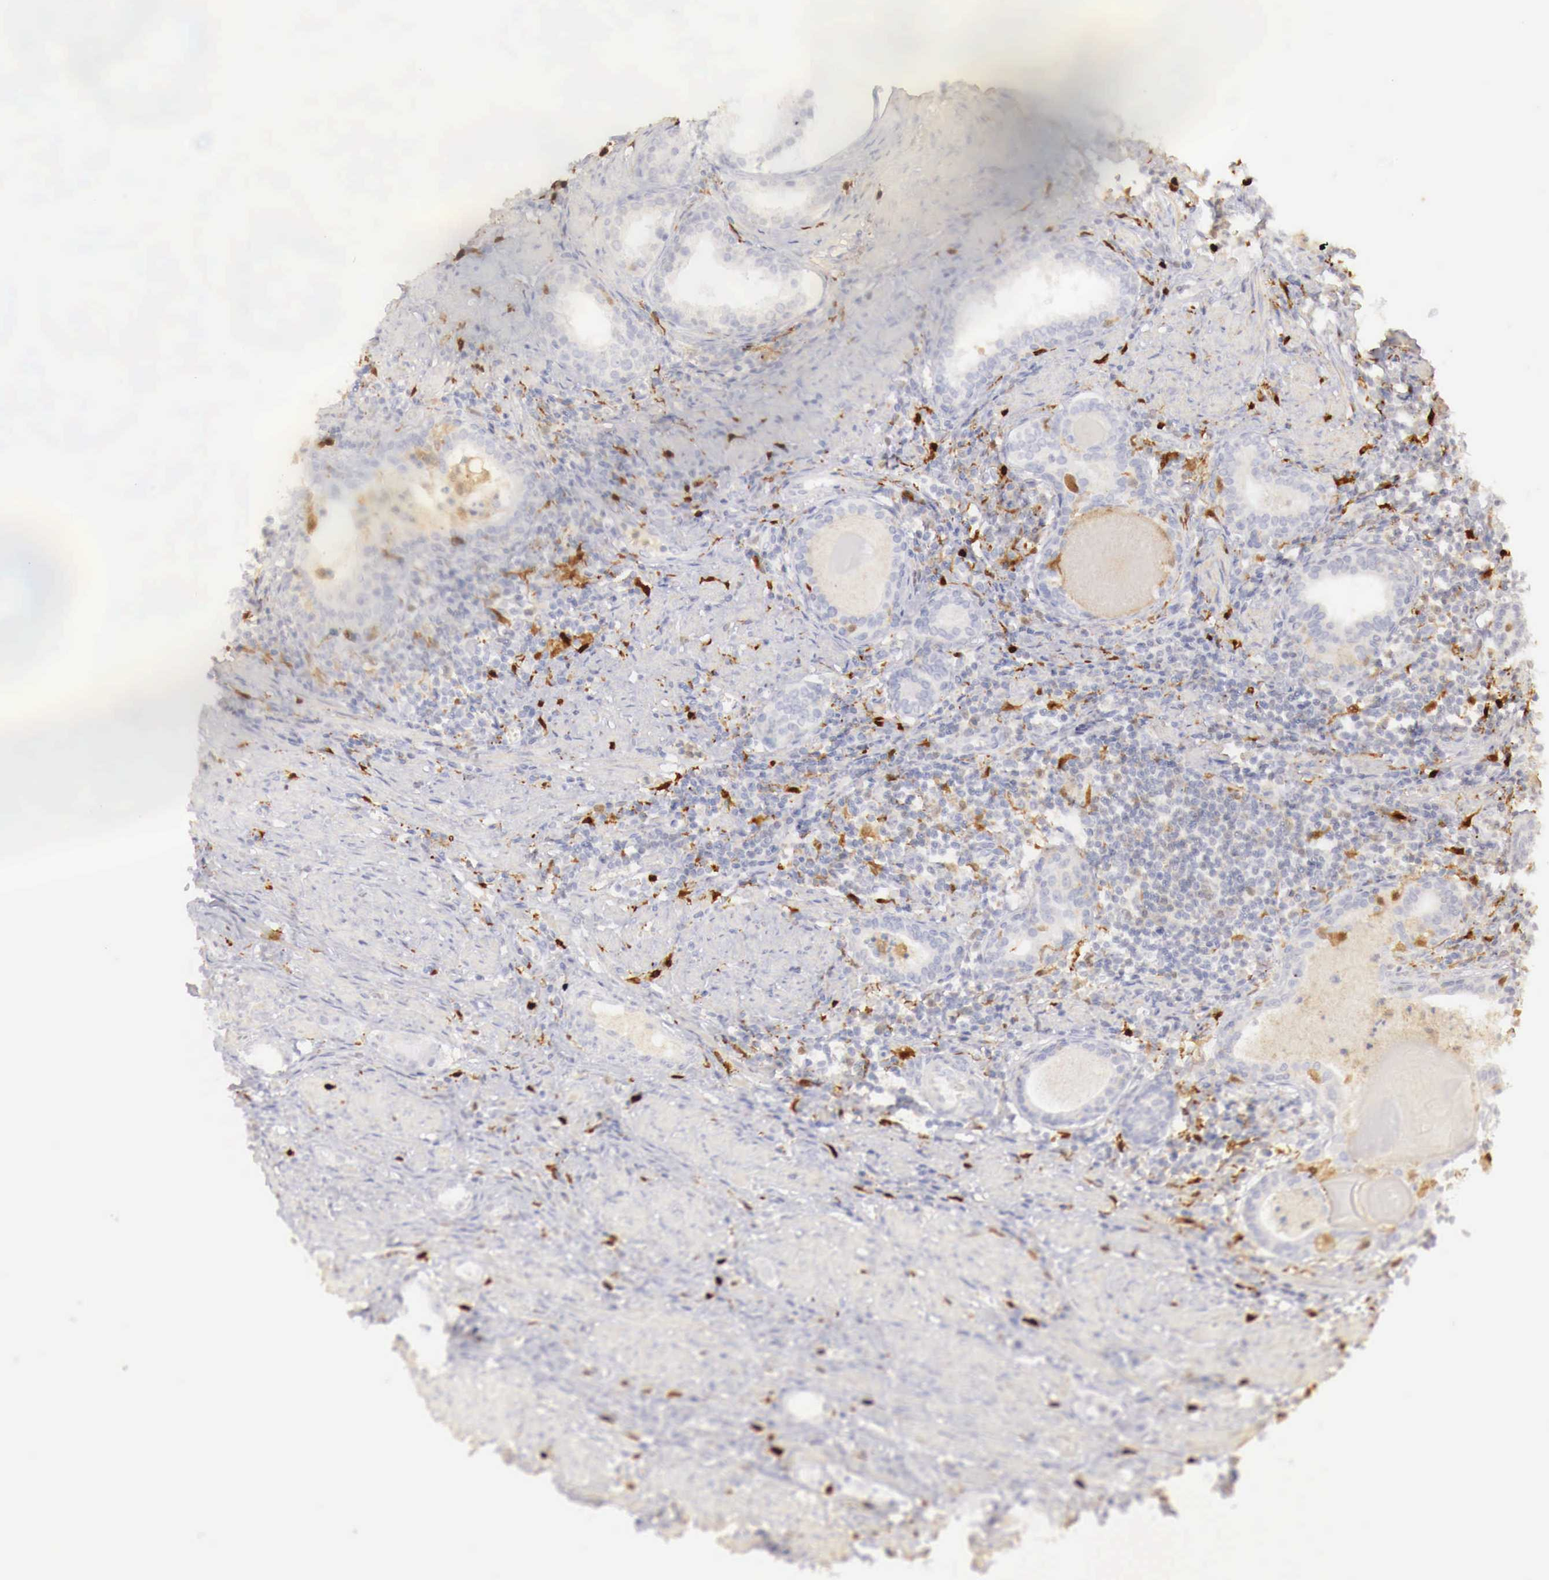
{"staining": {"intensity": "negative", "quantity": "none", "location": "none"}, "tissue": "prostate cancer", "cell_type": "Tumor cells", "image_type": "cancer", "snomed": [{"axis": "morphology", "description": "Adenocarcinoma, Medium grade"}, {"axis": "topography", "description": "Prostate"}], "caption": "Protein analysis of prostate cancer reveals no significant positivity in tumor cells.", "gene": "RENBP", "patient": {"sex": "male", "age": 73}}